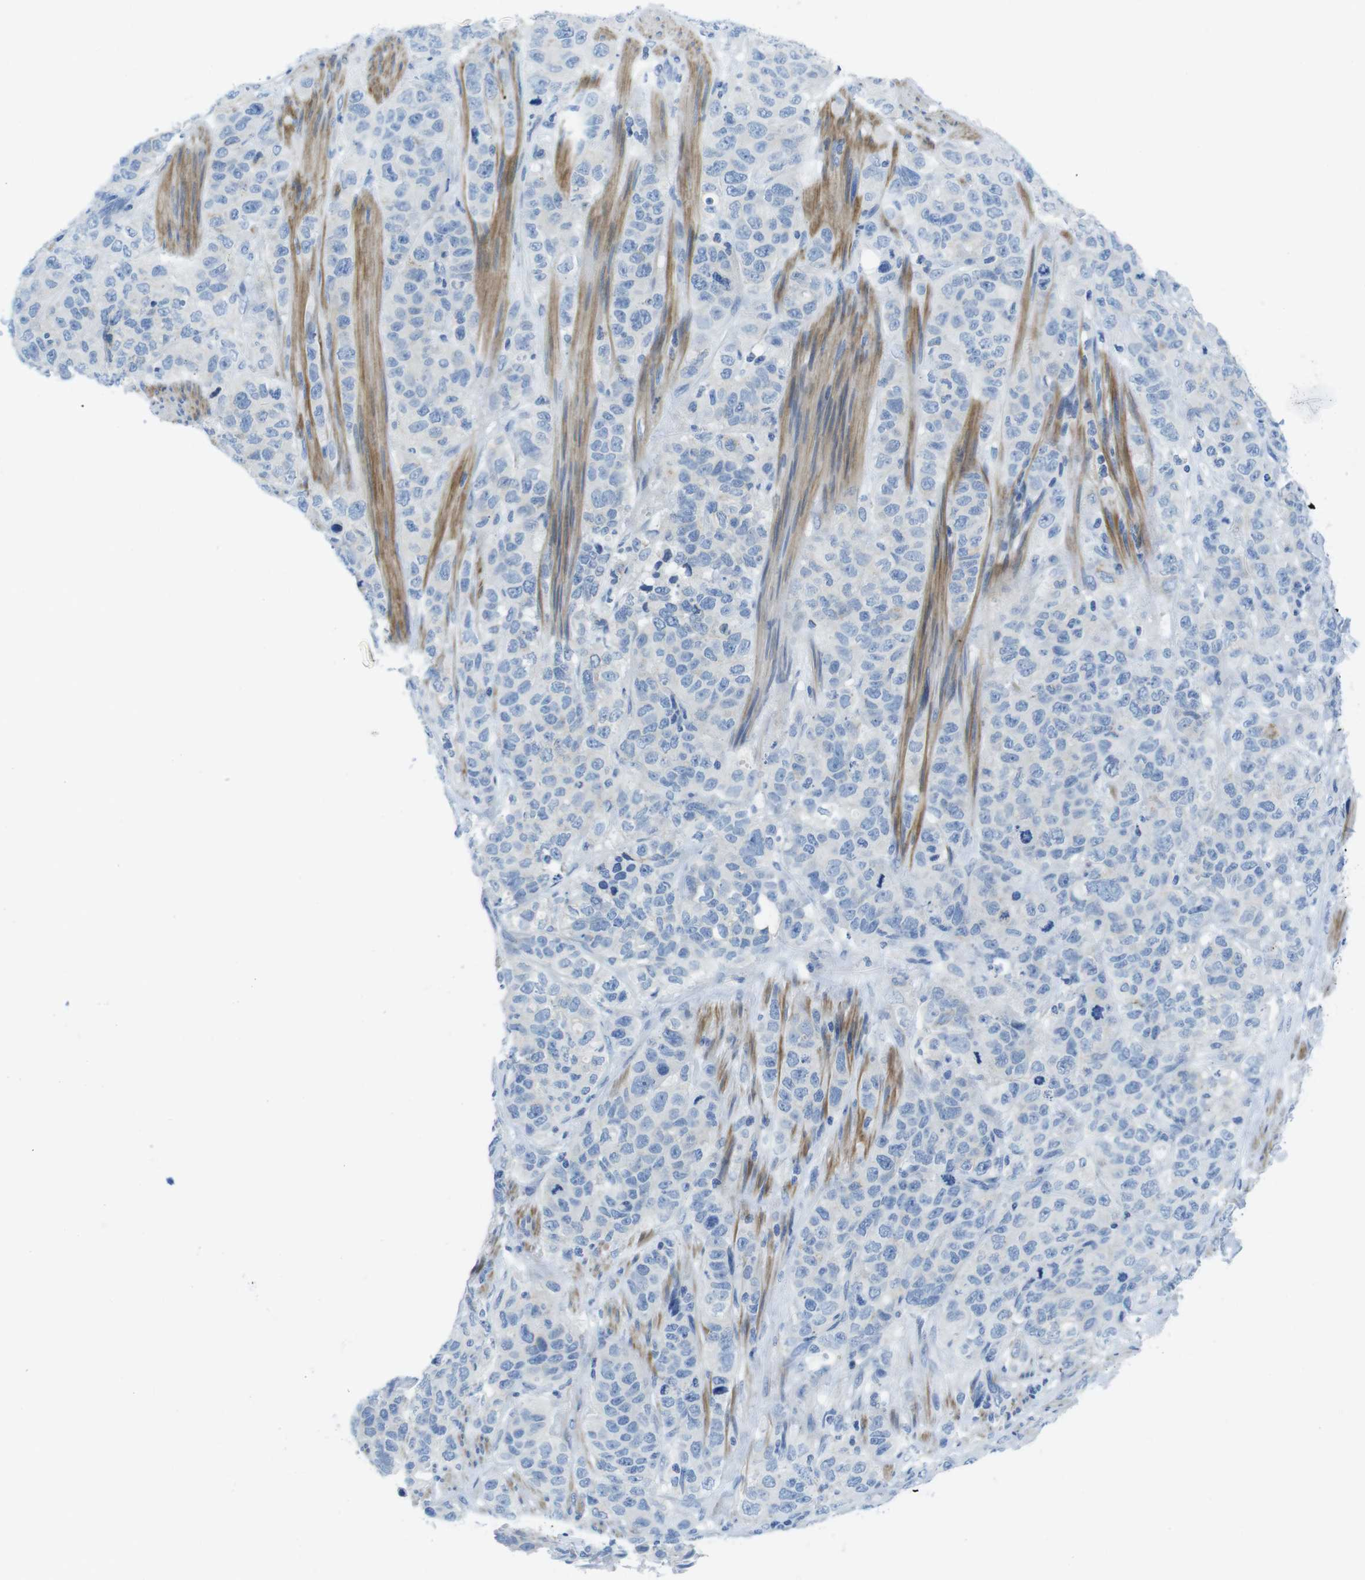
{"staining": {"intensity": "negative", "quantity": "none", "location": "none"}, "tissue": "stomach cancer", "cell_type": "Tumor cells", "image_type": "cancer", "snomed": [{"axis": "morphology", "description": "Adenocarcinoma, NOS"}, {"axis": "topography", "description": "Stomach"}], "caption": "Tumor cells are negative for brown protein staining in adenocarcinoma (stomach). The staining was performed using DAB to visualize the protein expression in brown, while the nuclei were stained in blue with hematoxylin (Magnification: 20x).", "gene": "ASIC5", "patient": {"sex": "male", "age": 48}}